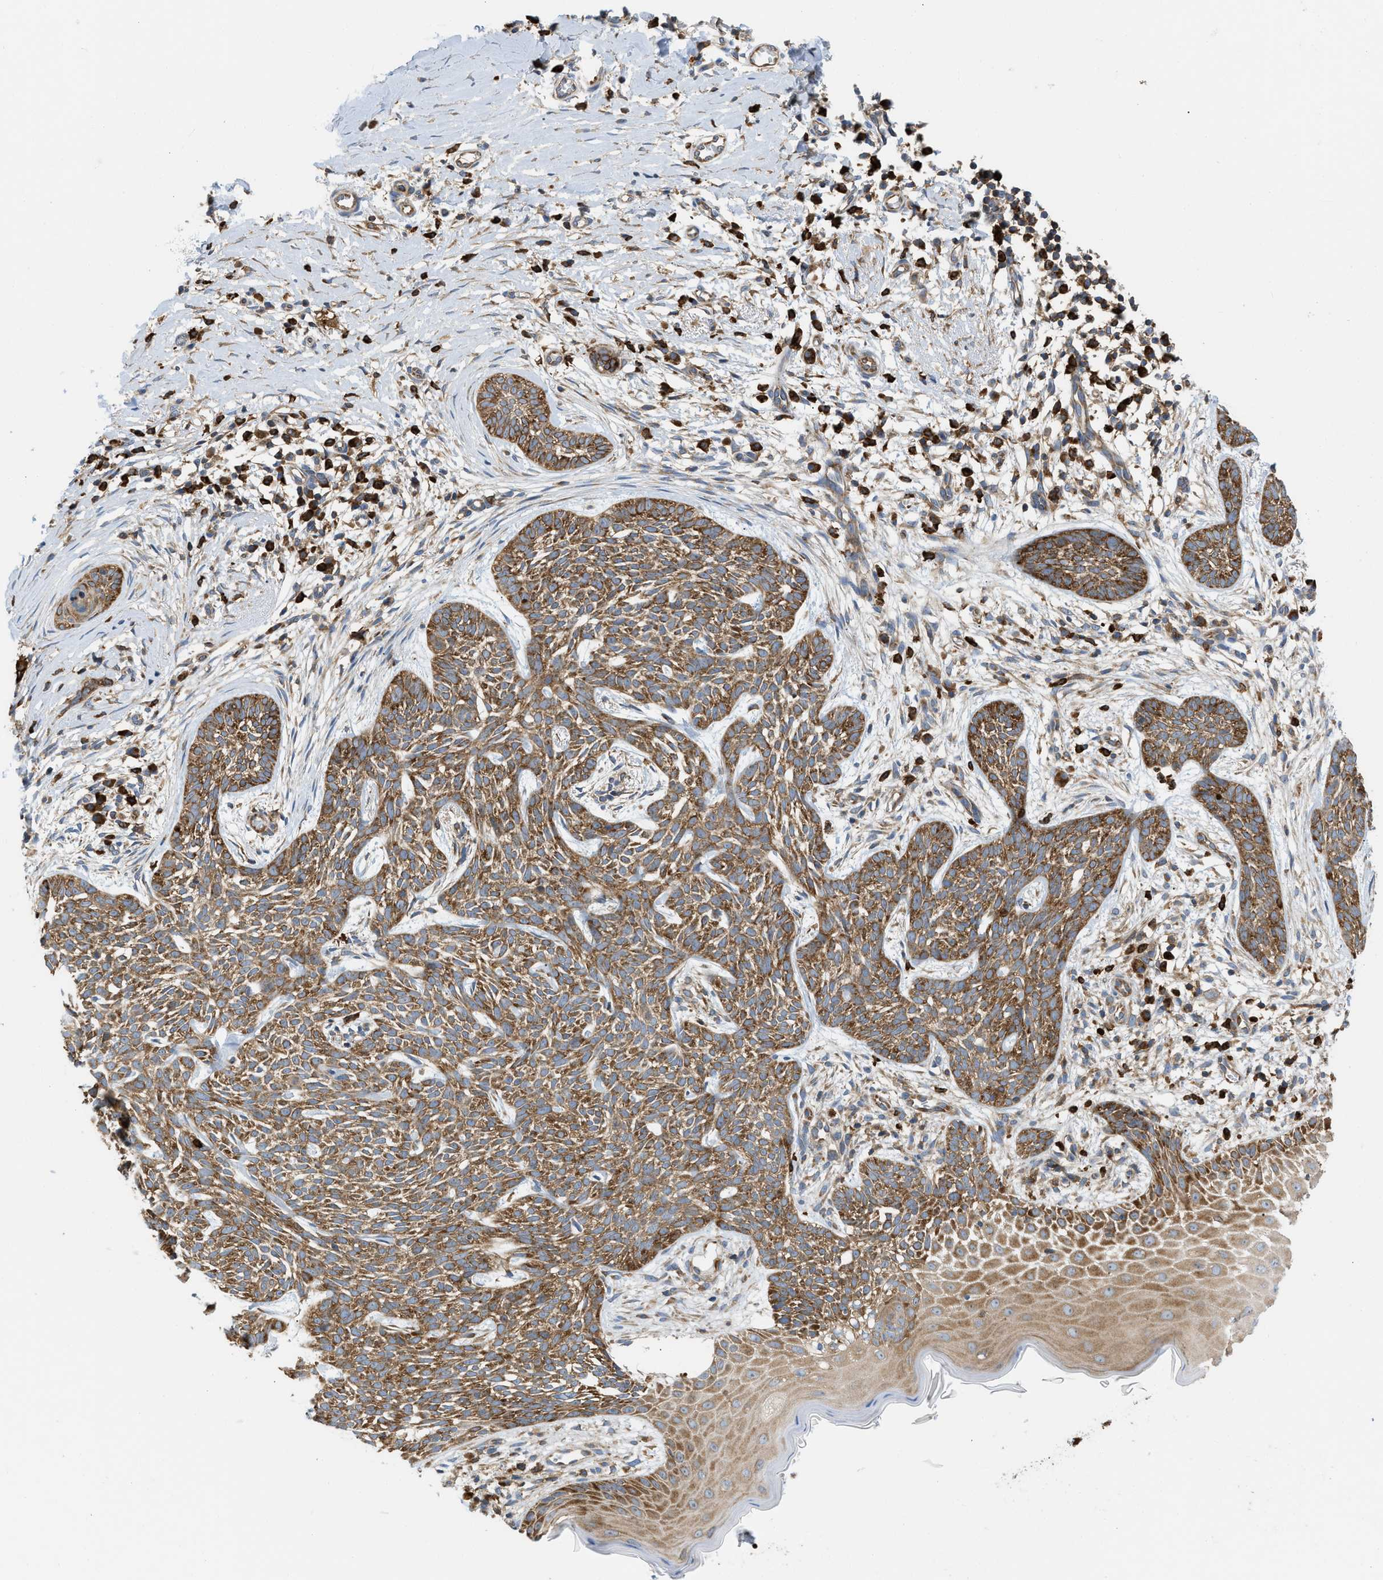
{"staining": {"intensity": "moderate", "quantity": ">75%", "location": "cytoplasmic/membranous"}, "tissue": "skin cancer", "cell_type": "Tumor cells", "image_type": "cancer", "snomed": [{"axis": "morphology", "description": "Basal cell carcinoma"}, {"axis": "topography", "description": "Skin"}], "caption": "A micrograph showing moderate cytoplasmic/membranous staining in about >75% of tumor cells in skin cancer, as visualized by brown immunohistochemical staining.", "gene": "GPAT4", "patient": {"sex": "female", "age": 59}}